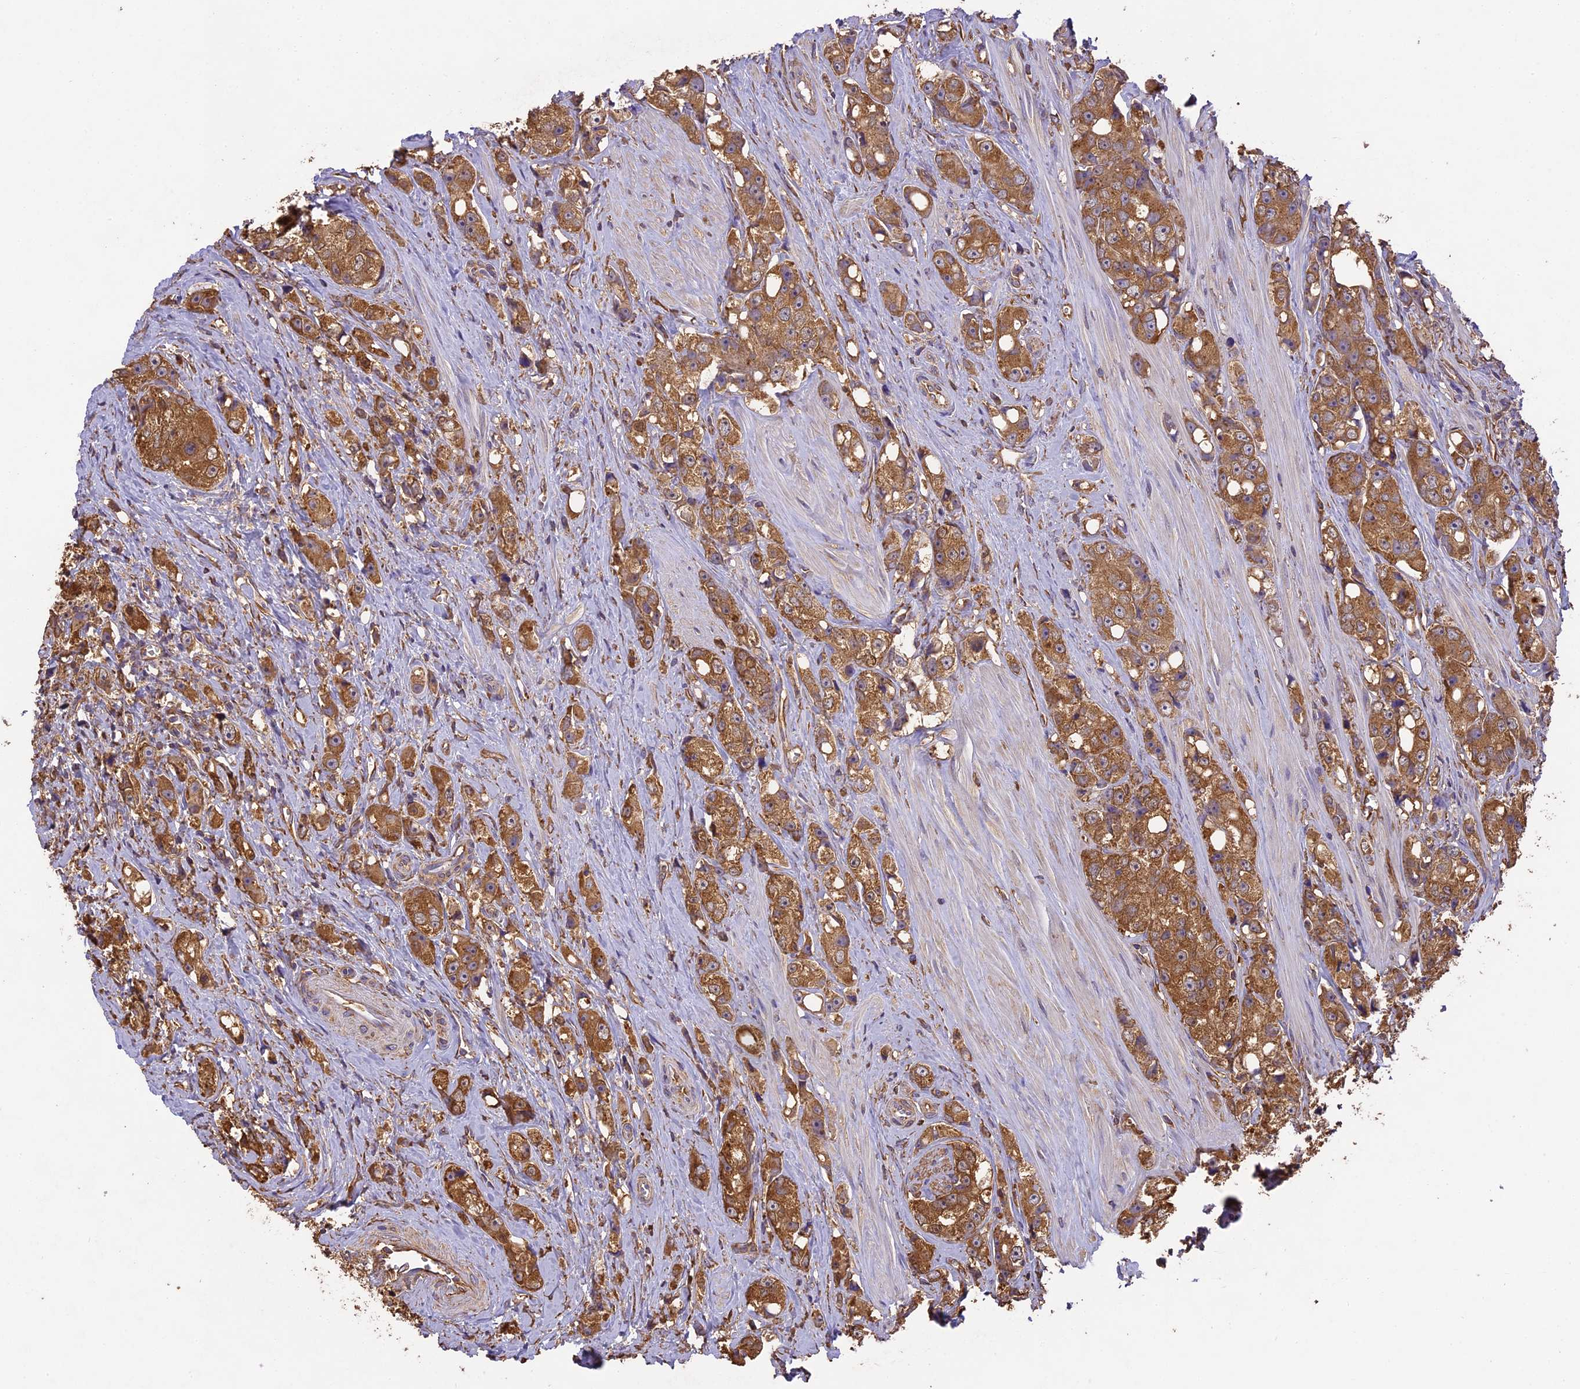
{"staining": {"intensity": "moderate", "quantity": ">75%", "location": "cytoplasmic/membranous"}, "tissue": "prostate cancer", "cell_type": "Tumor cells", "image_type": "cancer", "snomed": [{"axis": "morphology", "description": "Adenocarcinoma, High grade"}, {"axis": "topography", "description": "Prostate"}], "caption": "Immunohistochemistry (IHC) of human prostate high-grade adenocarcinoma reveals medium levels of moderate cytoplasmic/membranous expression in about >75% of tumor cells.", "gene": "ARHGAP19", "patient": {"sex": "male", "age": 74}}